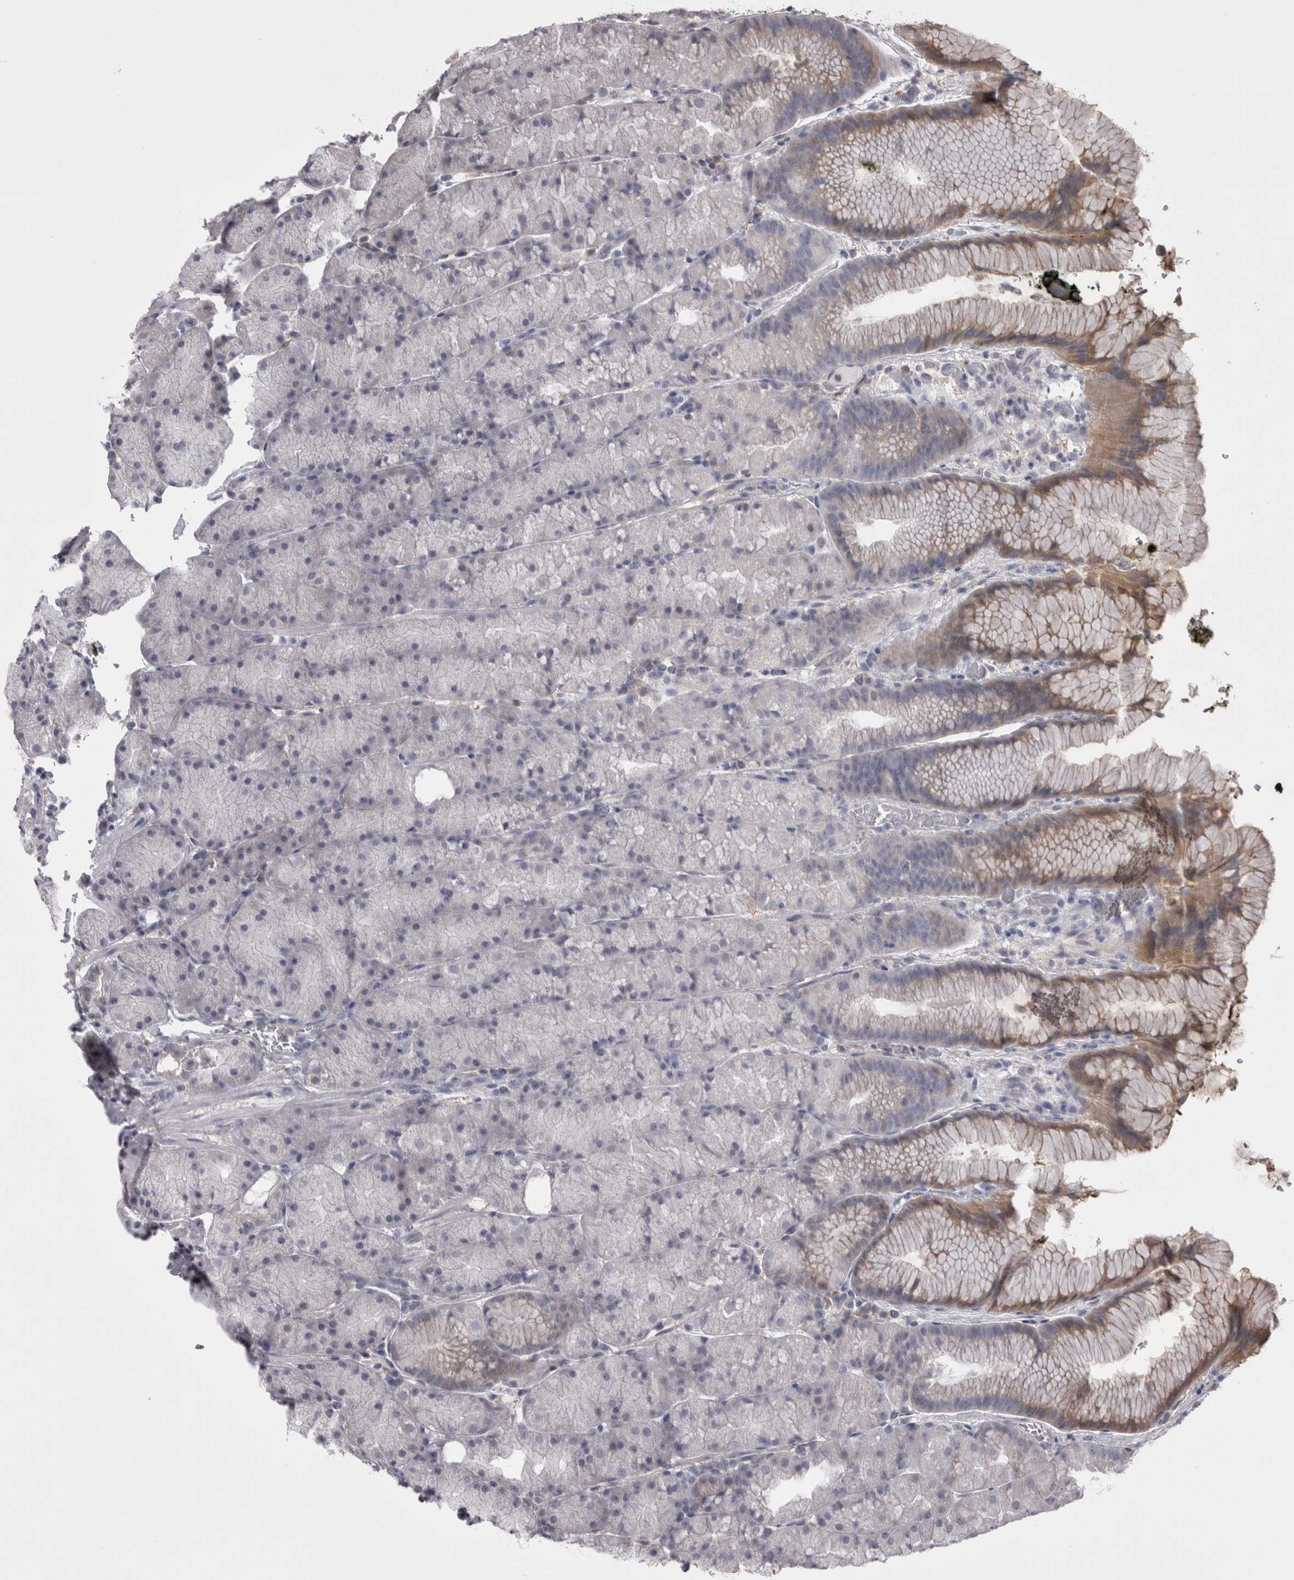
{"staining": {"intensity": "moderate", "quantity": "<25%", "location": "cytoplasmic/membranous"}, "tissue": "stomach", "cell_type": "Glandular cells", "image_type": "normal", "snomed": [{"axis": "morphology", "description": "Normal tissue, NOS"}, {"axis": "topography", "description": "Stomach, upper"}, {"axis": "topography", "description": "Stomach"}], "caption": "Immunohistochemistry histopathology image of normal stomach: stomach stained using immunohistochemistry exhibits low levels of moderate protein expression localized specifically in the cytoplasmic/membranous of glandular cells, appearing as a cytoplasmic/membranous brown color.", "gene": "CHIC1", "patient": {"sex": "male", "age": 48}}